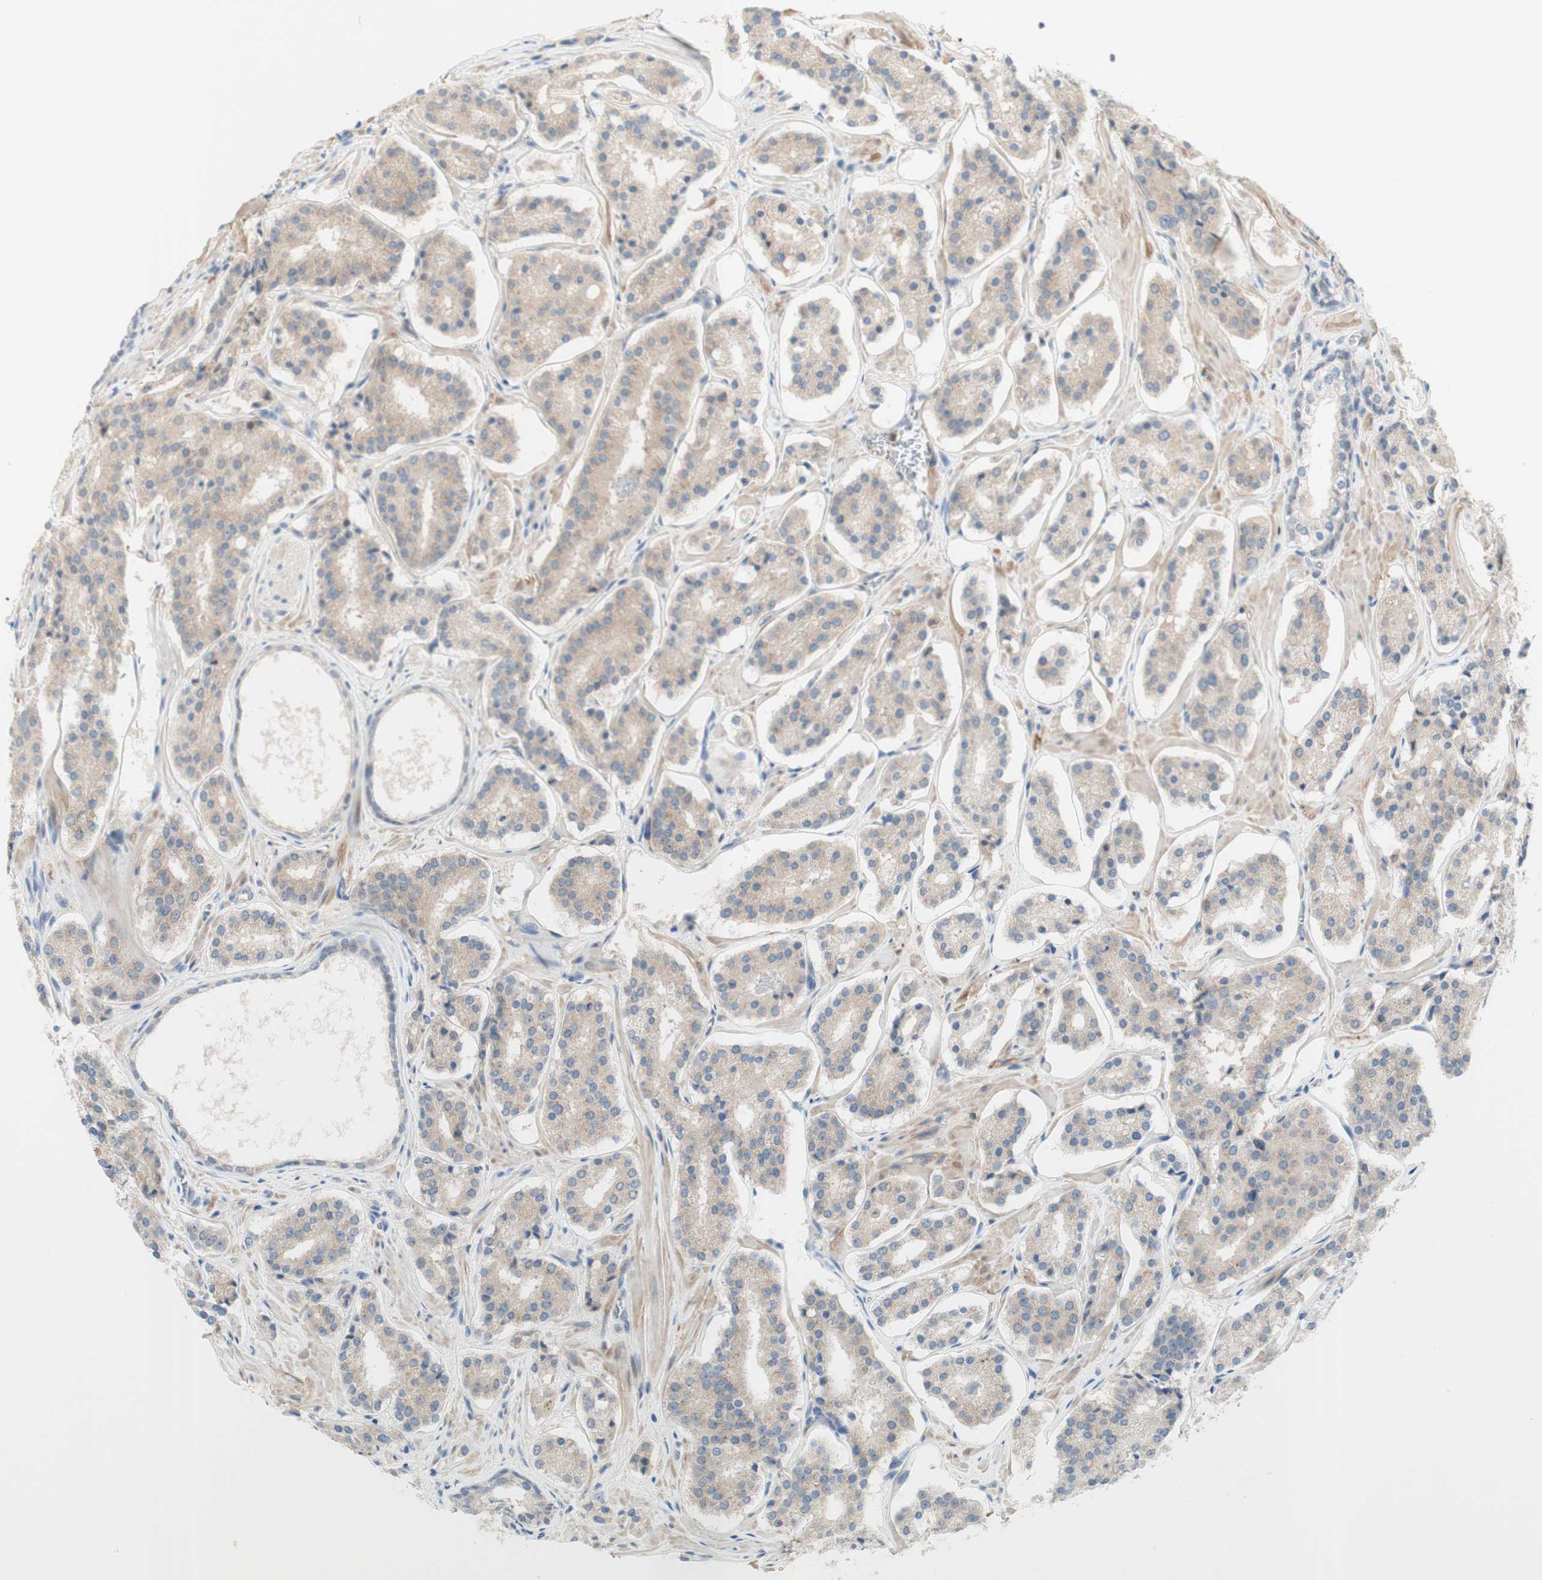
{"staining": {"intensity": "weak", "quantity": "25%-75%", "location": "cytoplasmic/membranous"}, "tissue": "prostate cancer", "cell_type": "Tumor cells", "image_type": "cancer", "snomed": [{"axis": "morphology", "description": "Adenocarcinoma, High grade"}, {"axis": "topography", "description": "Prostate"}], "caption": "Immunohistochemistry image of neoplastic tissue: prostate adenocarcinoma (high-grade) stained using IHC exhibits low levels of weak protein expression localized specifically in the cytoplasmic/membranous of tumor cells, appearing as a cytoplasmic/membranous brown color.", "gene": "RFNG", "patient": {"sex": "male", "age": 60}}